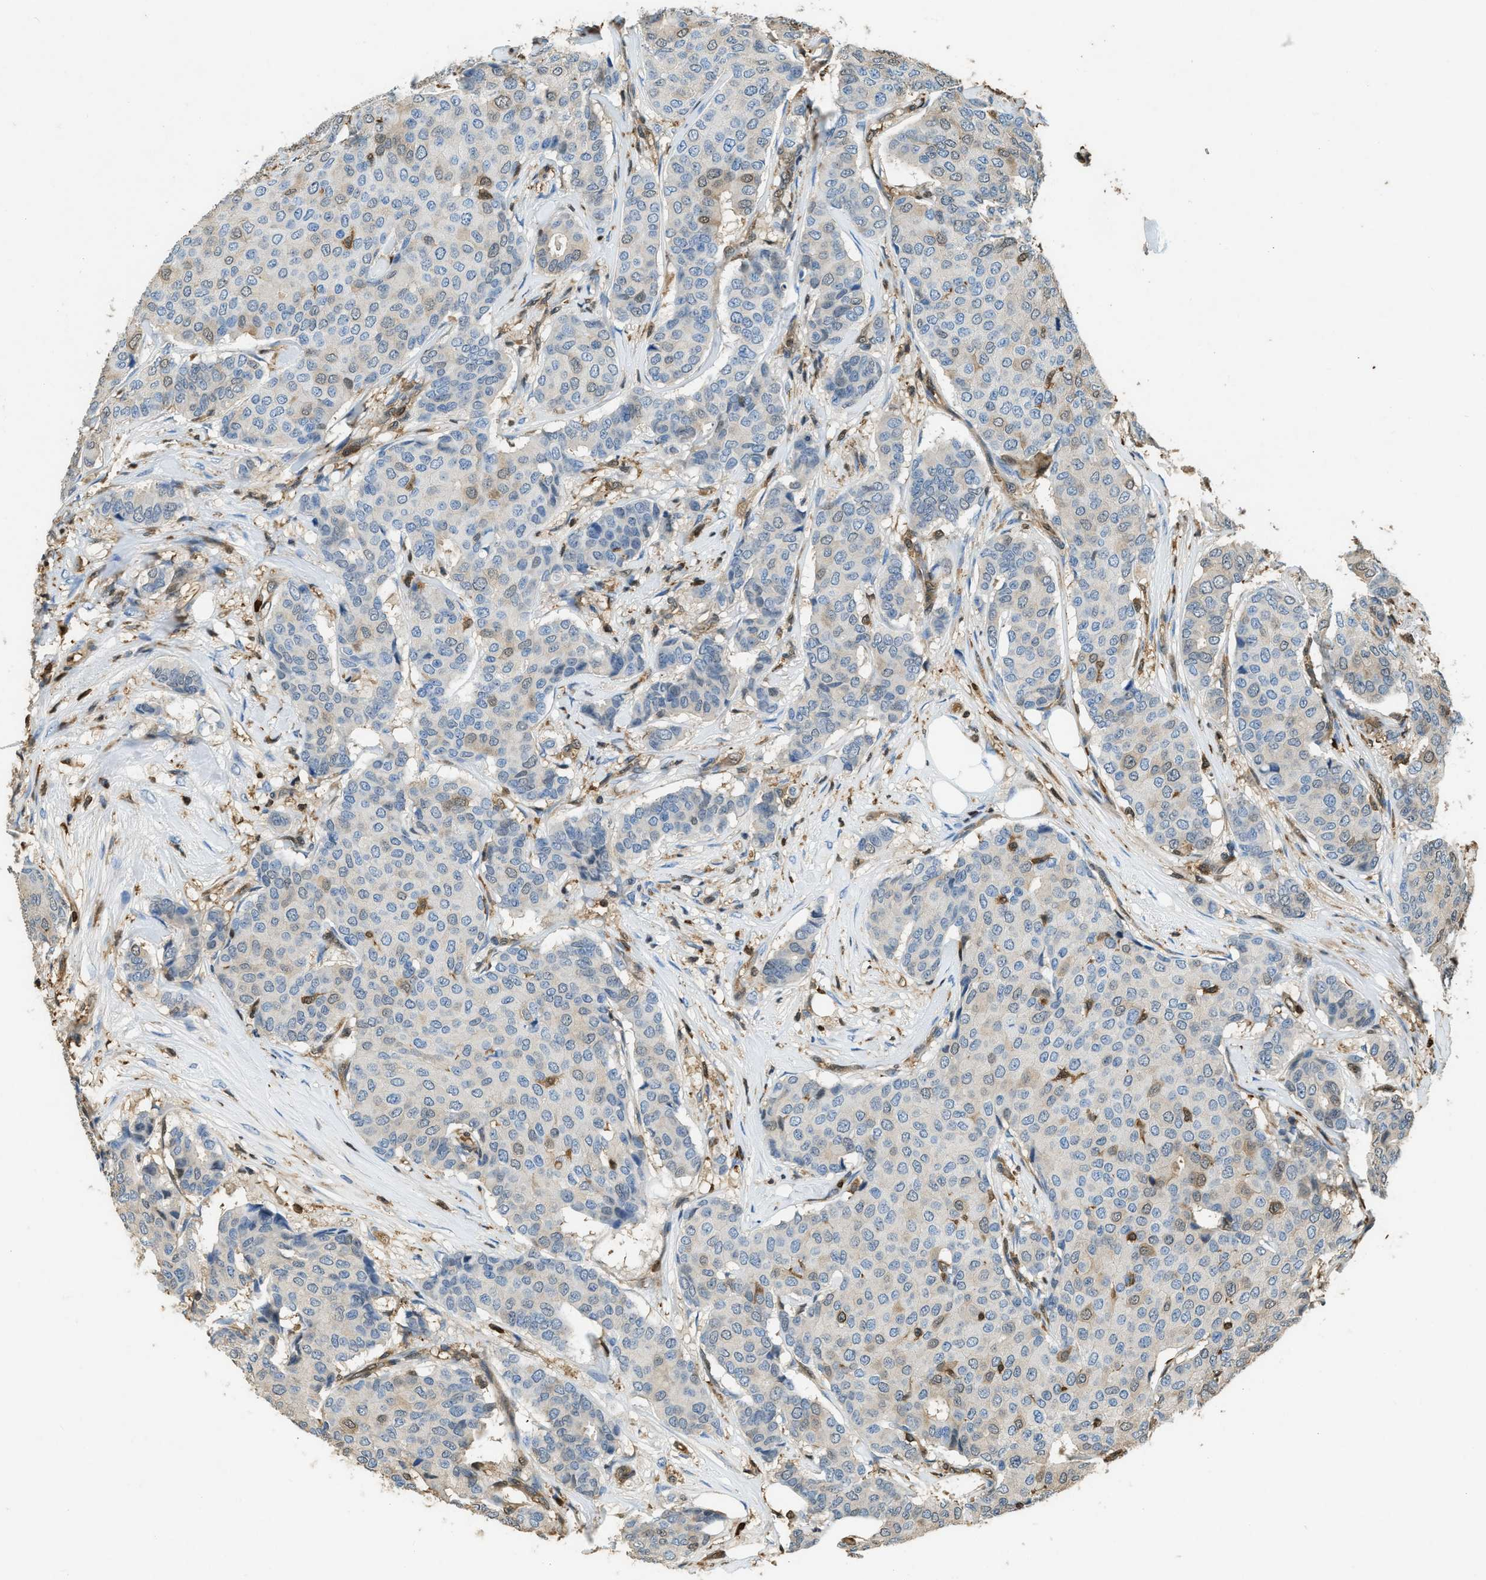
{"staining": {"intensity": "moderate", "quantity": "<25%", "location": "cytoplasmic/membranous"}, "tissue": "breast cancer", "cell_type": "Tumor cells", "image_type": "cancer", "snomed": [{"axis": "morphology", "description": "Duct carcinoma"}, {"axis": "topography", "description": "Breast"}], "caption": "A photomicrograph of breast cancer (intraductal carcinoma) stained for a protein reveals moderate cytoplasmic/membranous brown staining in tumor cells. The staining was performed using DAB, with brown indicating positive protein expression. Nuclei are stained blue with hematoxylin.", "gene": "ARHGDIB", "patient": {"sex": "female", "age": 75}}